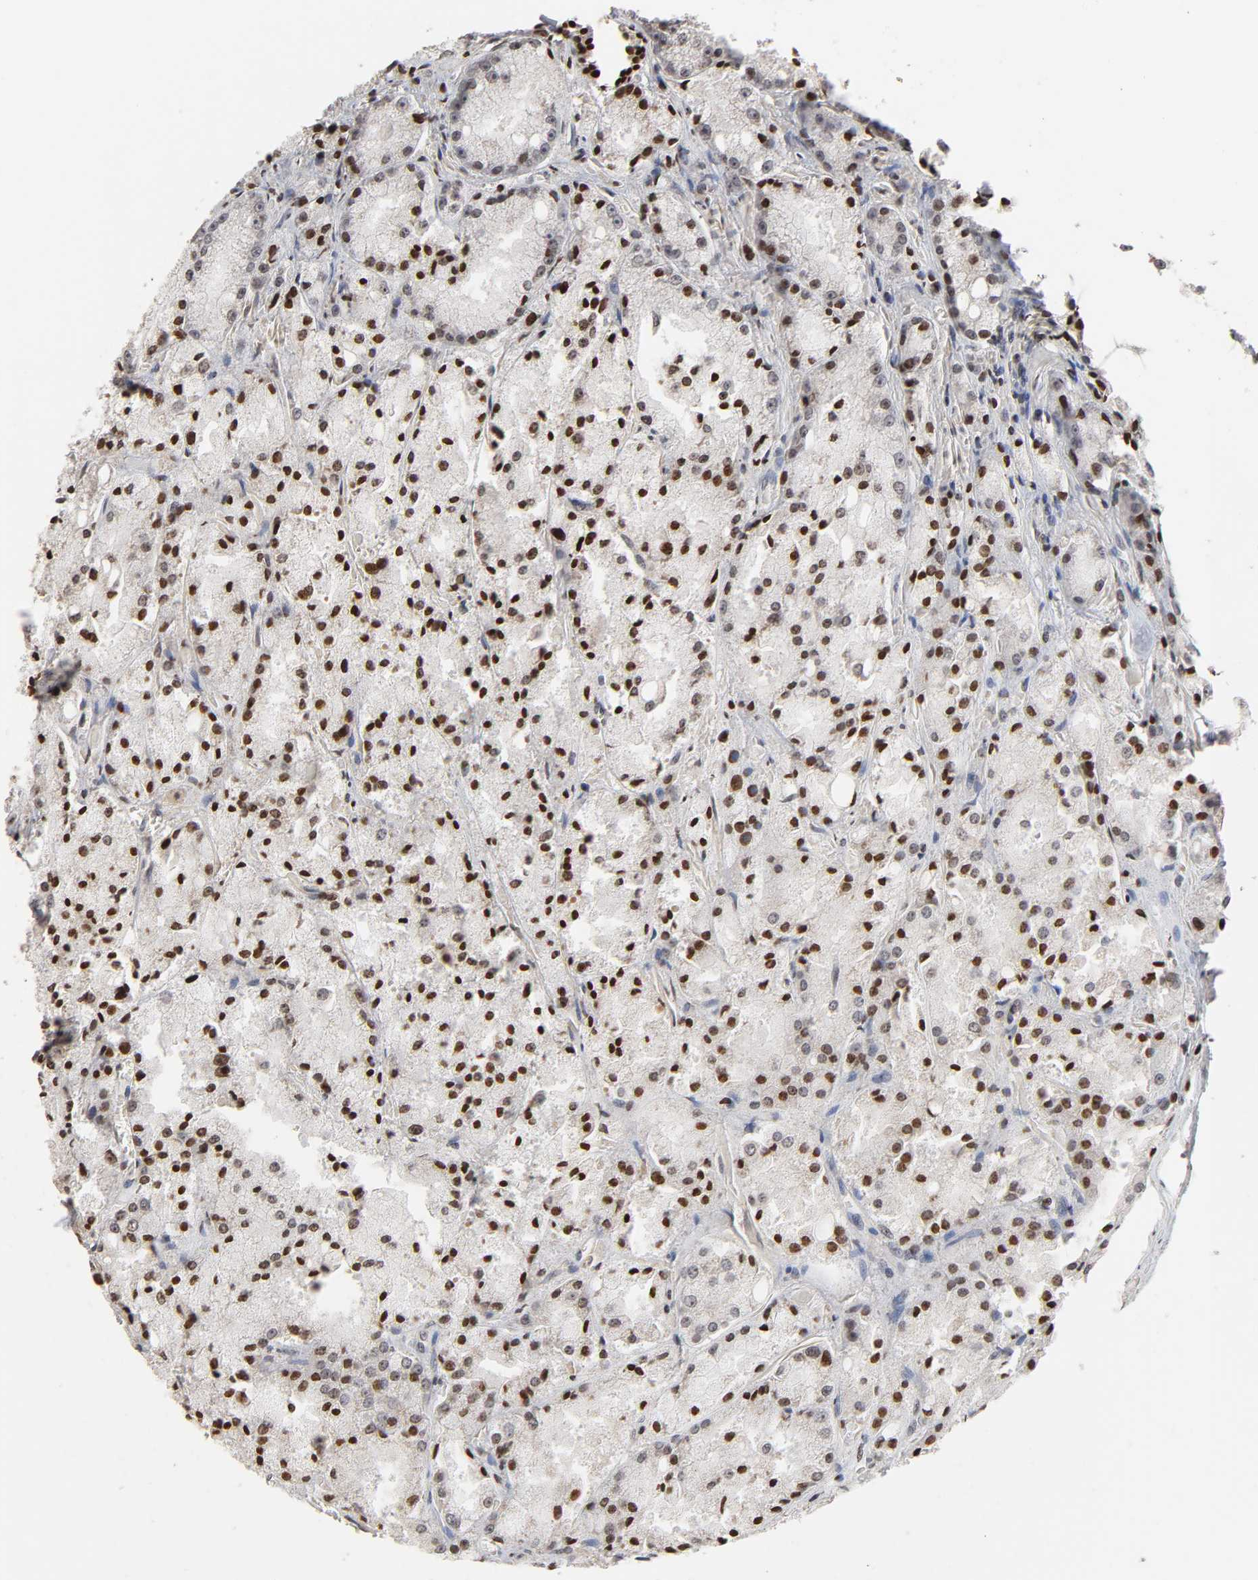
{"staining": {"intensity": "strong", "quantity": "25%-75%", "location": "nuclear"}, "tissue": "prostate cancer", "cell_type": "Tumor cells", "image_type": "cancer", "snomed": [{"axis": "morphology", "description": "Adenocarcinoma, Low grade"}, {"axis": "topography", "description": "Prostate"}], "caption": "This micrograph shows prostate cancer (low-grade adenocarcinoma) stained with immunohistochemistry (IHC) to label a protein in brown. The nuclear of tumor cells show strong positivity for the protein. Nuclei are counter-stained blue.", "gene": "ZNF473", "patient": {"sex": "male", "age": 64}}